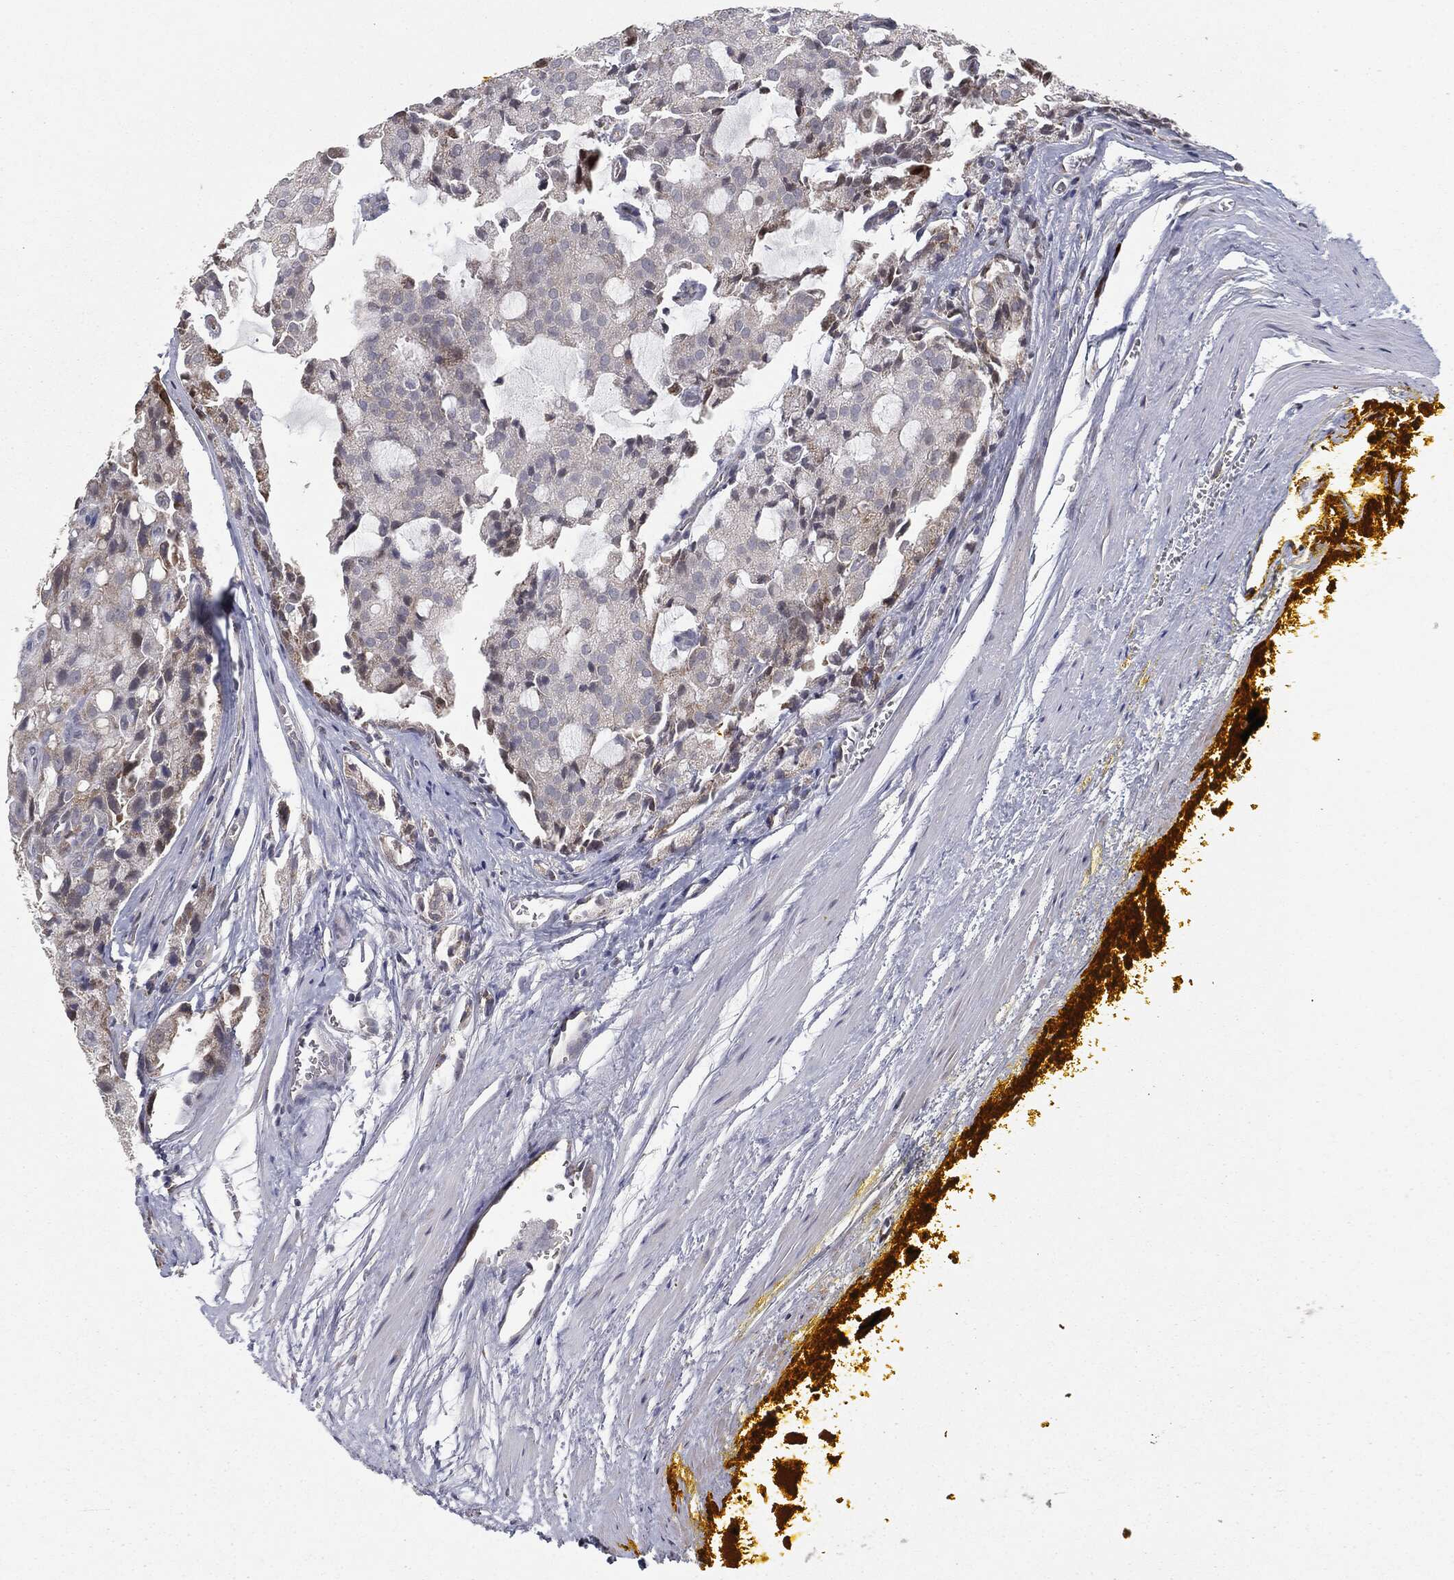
{"staining": {"intensity": "moderate", "quantity": "<25%", "location": "cytoplasmic/membranous"}, "tissue": "prostate cancer", "cell_type": "Tumor cells", "image_type": "cancer", "snomed": [{"axis": "morphology", "description": "Adenocarcinoma, NOS"}, {"axis": "topography", "description": "Prostate and seminal vesicle, NOS"}, {"axis": "topography", "description": "Prostate"}], "caption": "IHC (DAB (3,3'-diaminobenzidine)) staining of prostate cancer (adenocarcinoma) displays moderate cytoplasmic/membranous protein staining in approximately <25% of tumor cells.", "gene": "CHCHD2", "patient": {"sex": "male", "age": 67}}